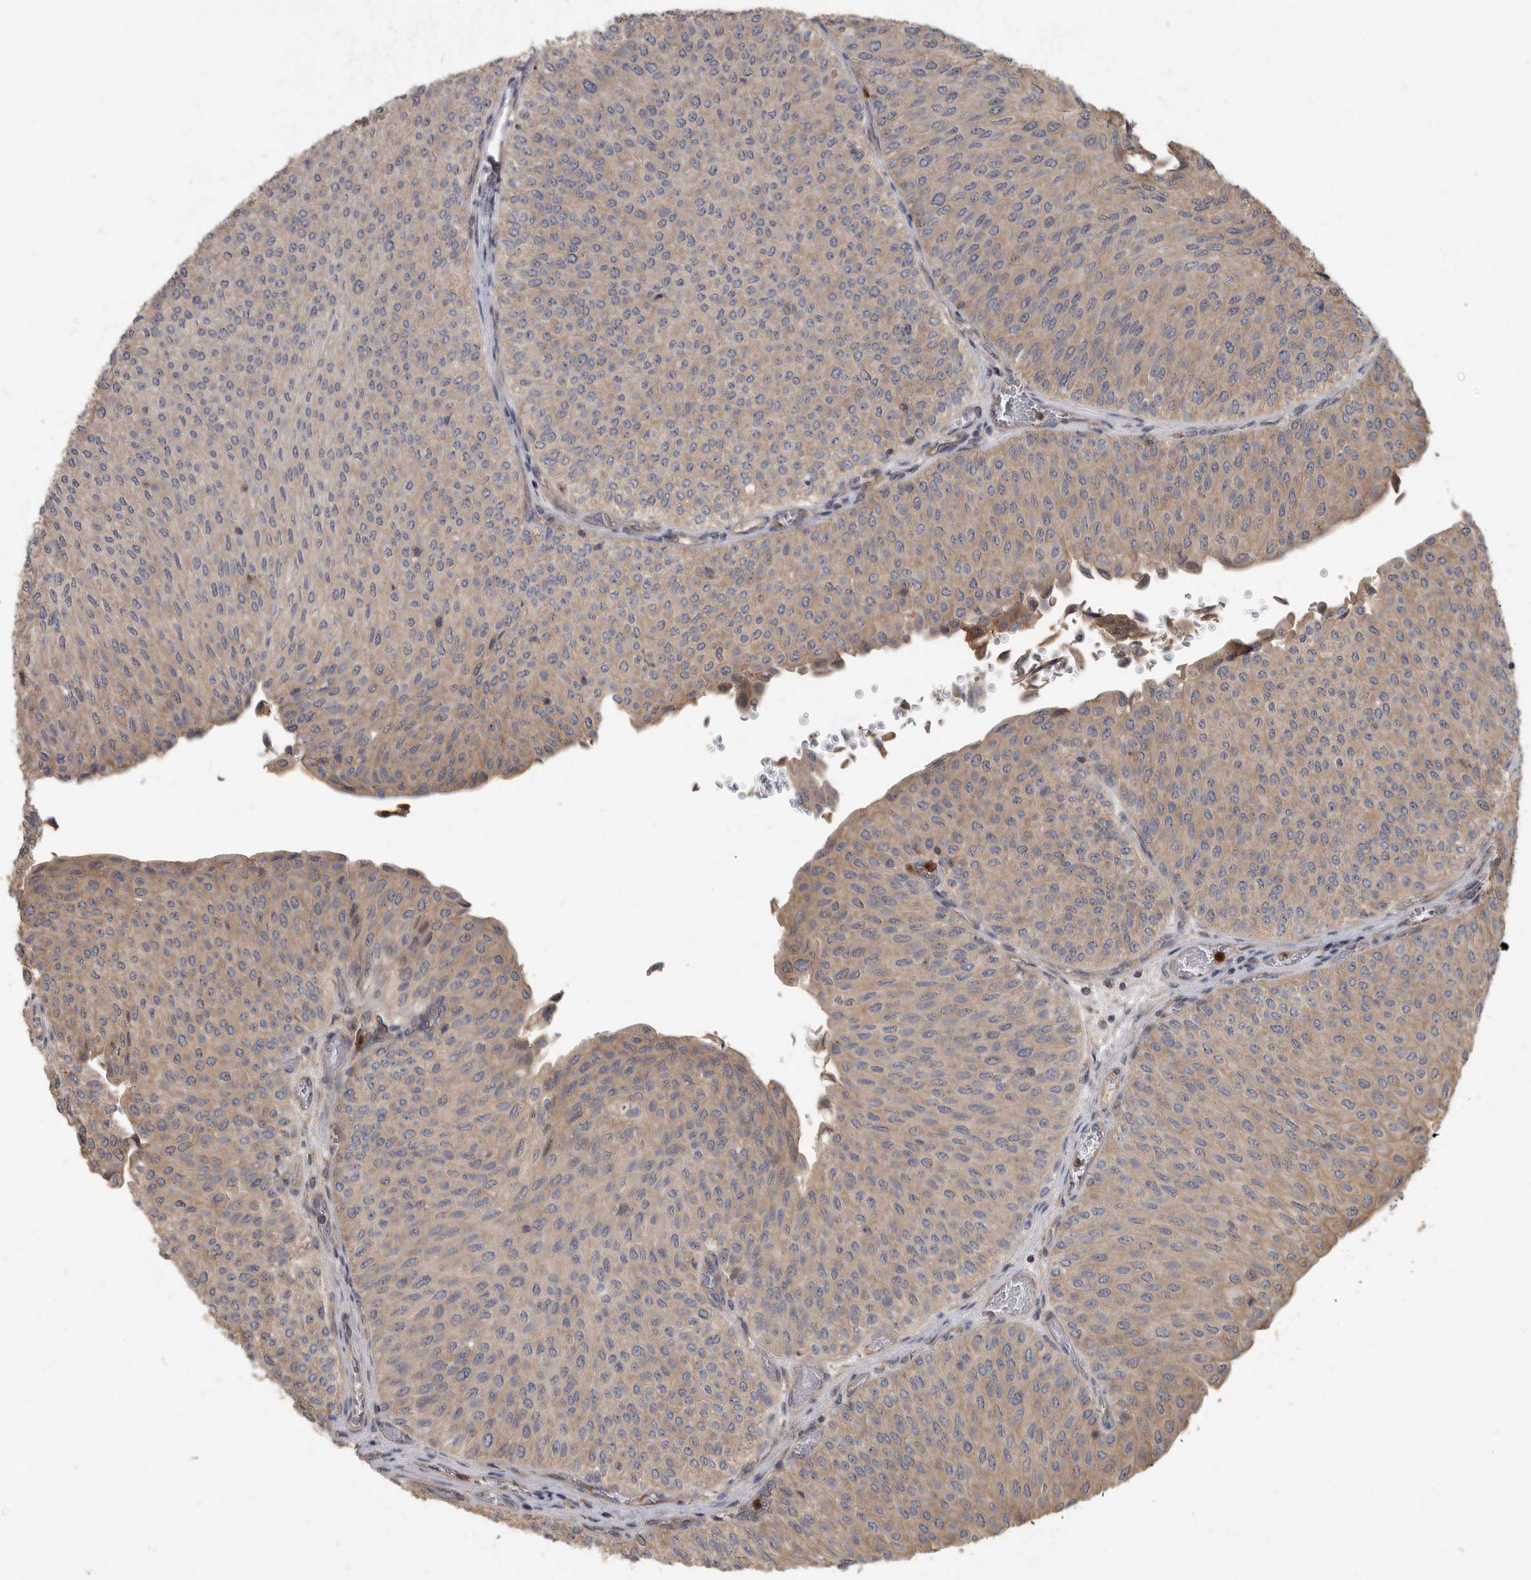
{"staining": {"intensity": "weak", "quantity": ">75%", "location": "cytoplasmic/membranous"}, "tissue": "urothelial cancer", "cell_type": "Tumor cells", "image_type": "cancer", "snomed": [{"axis": "morphology", "description": "Urothelial carcinoma, Low grade"}, {"axis": "topography", "description": "Urinary bladder"}], "caption": "Immunohistochemistry image of human urothelial carcinoma (low-grade) stained for a protein (brown), which reveals low levels of weak cytoplasmic/membranous positivity in about >75% of tumor cells.", "gene": "DAAM1", "patient": {"sex": "male", "age": 78}}